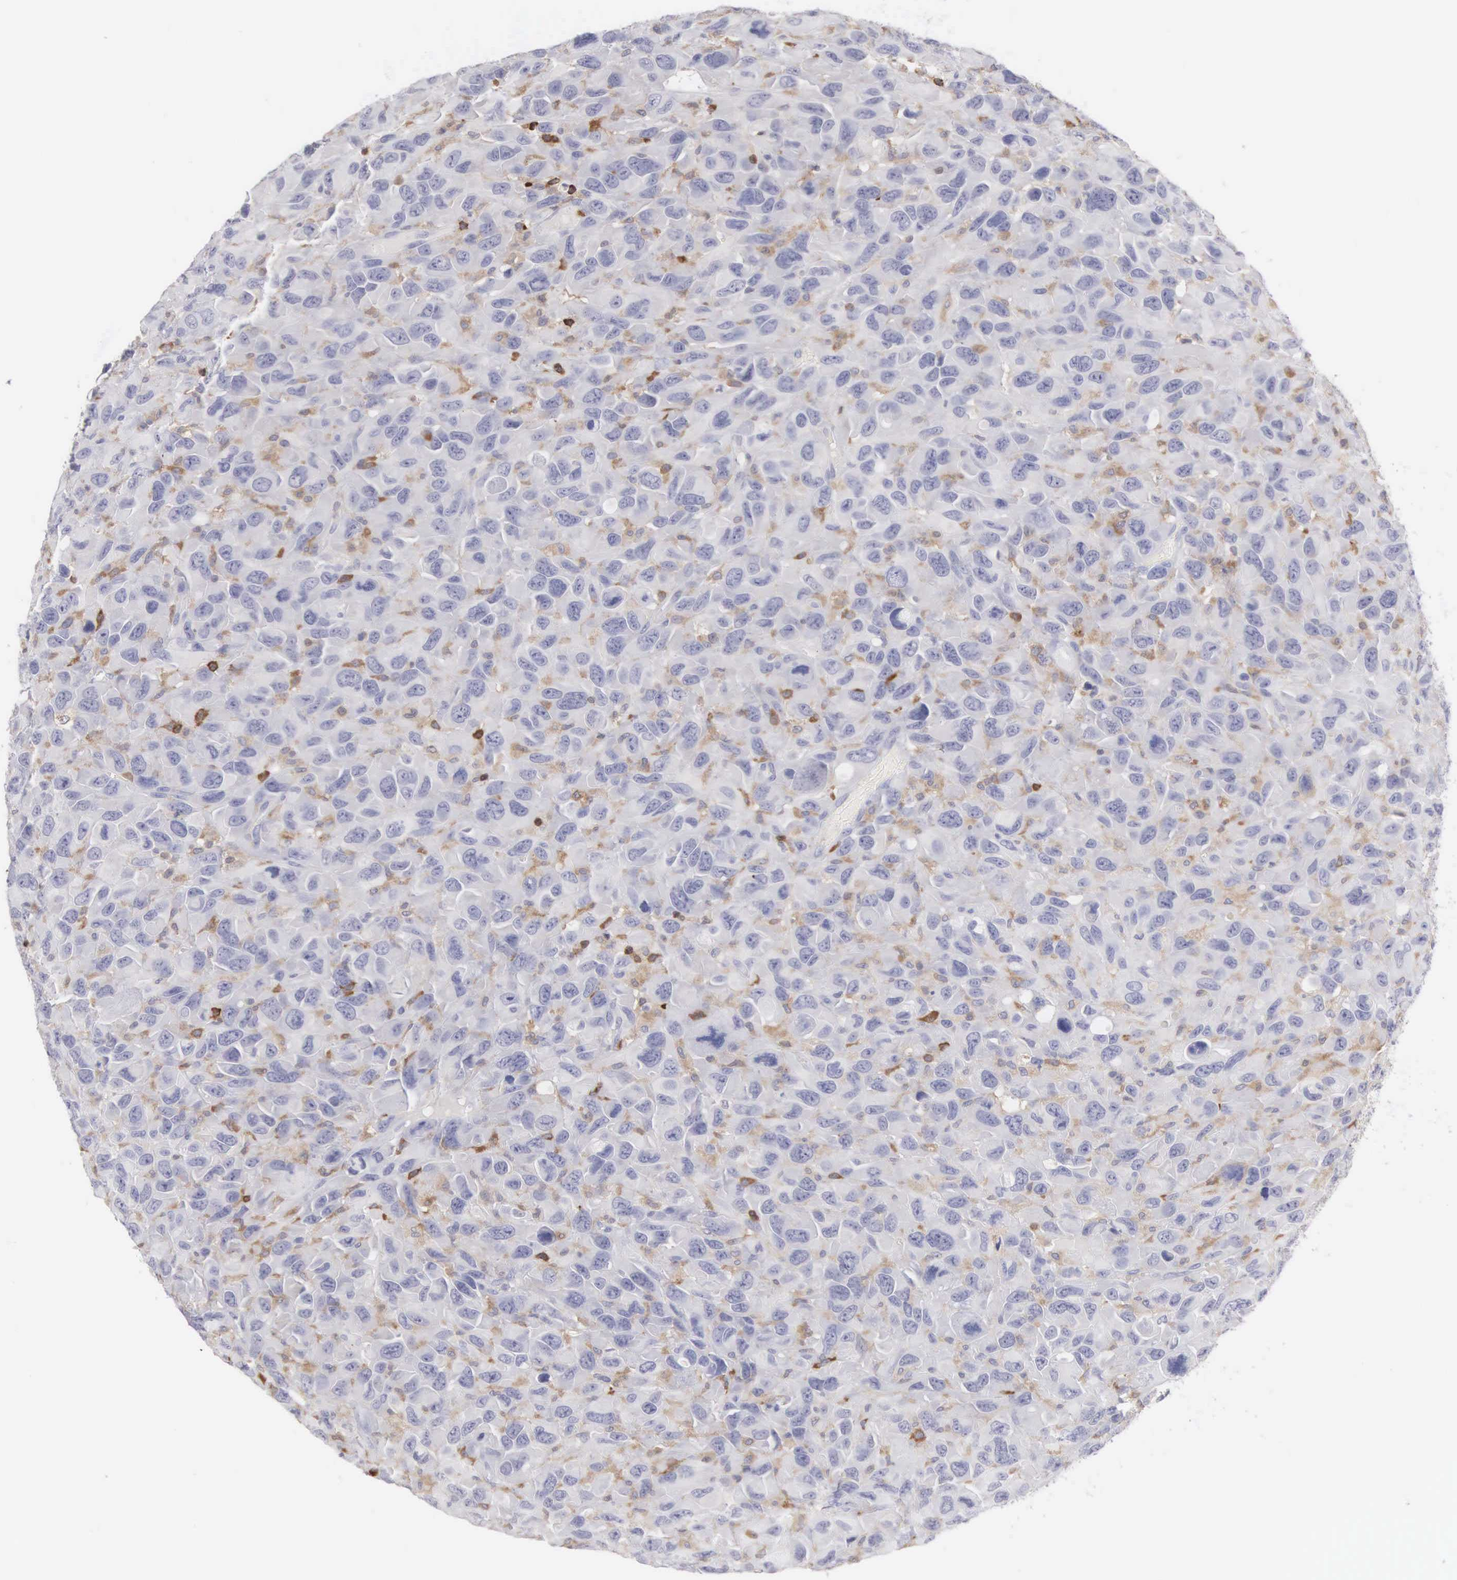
{"staining": {"intensity": "weak", "quantity": "<25%", "location": "cytoplasmic/membranous"}, "tissue": "renal cancer", "cell_type": "Tumor cells", "image_type": "cancer", "snomed": [{"axis": "morphology", "description": "Adenocarcinoma, NOS"}, {"axis": "topography", "description": "Kidney"}], "caption": "Immunohistochemical staining of renal cancer displays no significant expression in tumor cells. (DAB (3,3'-diaminobenzidine) immunohistochemistry (IHC), high magnification).", "gene": "SH3BP1", "patient": {"sex": "male", "age": 79}}